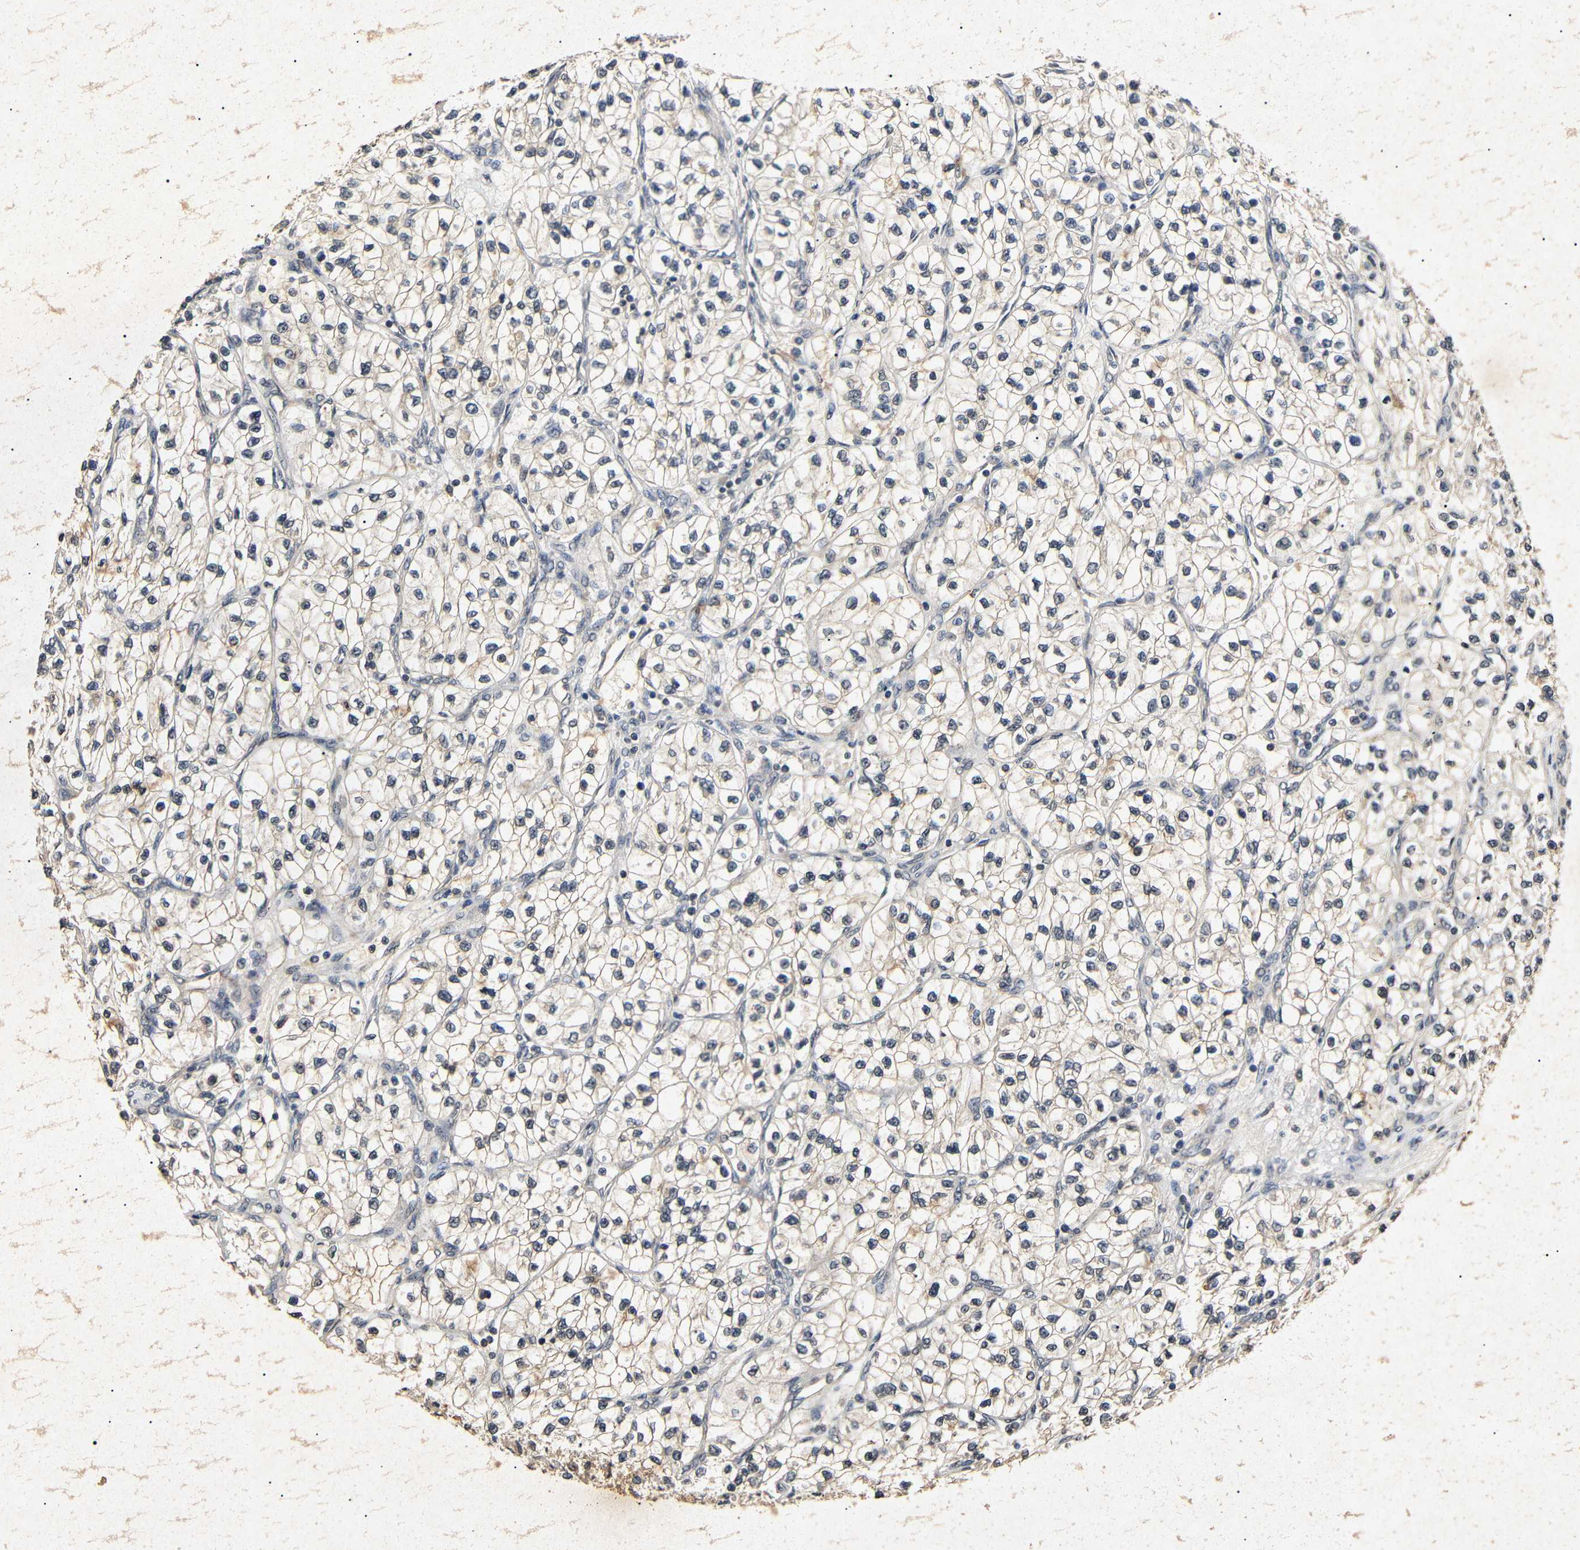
{"staining": {"intensity": "weak", "quantity": ">75%", "location": "cytoplasmic/membranous,nuclear"}, "tissue": "renal cancer", "cell_type": "Tumor cells", "image_type": "cancer", "snomed": [{"axis": "morphology", "description": "Adenocarcinoma, NOS"}, {"axis": "topography", "description": "Kidney"}], "caption": "High-power microscopy captured an immunohistochemistry (IHC) photomicrograph of adenocarcinoma (renal), revealing weak cytoplasmic/membranous and nuclear staining in approximately >75% of tumor cells.", "gene": "PARN", "patient": {"sex": "female", "age": 57}}